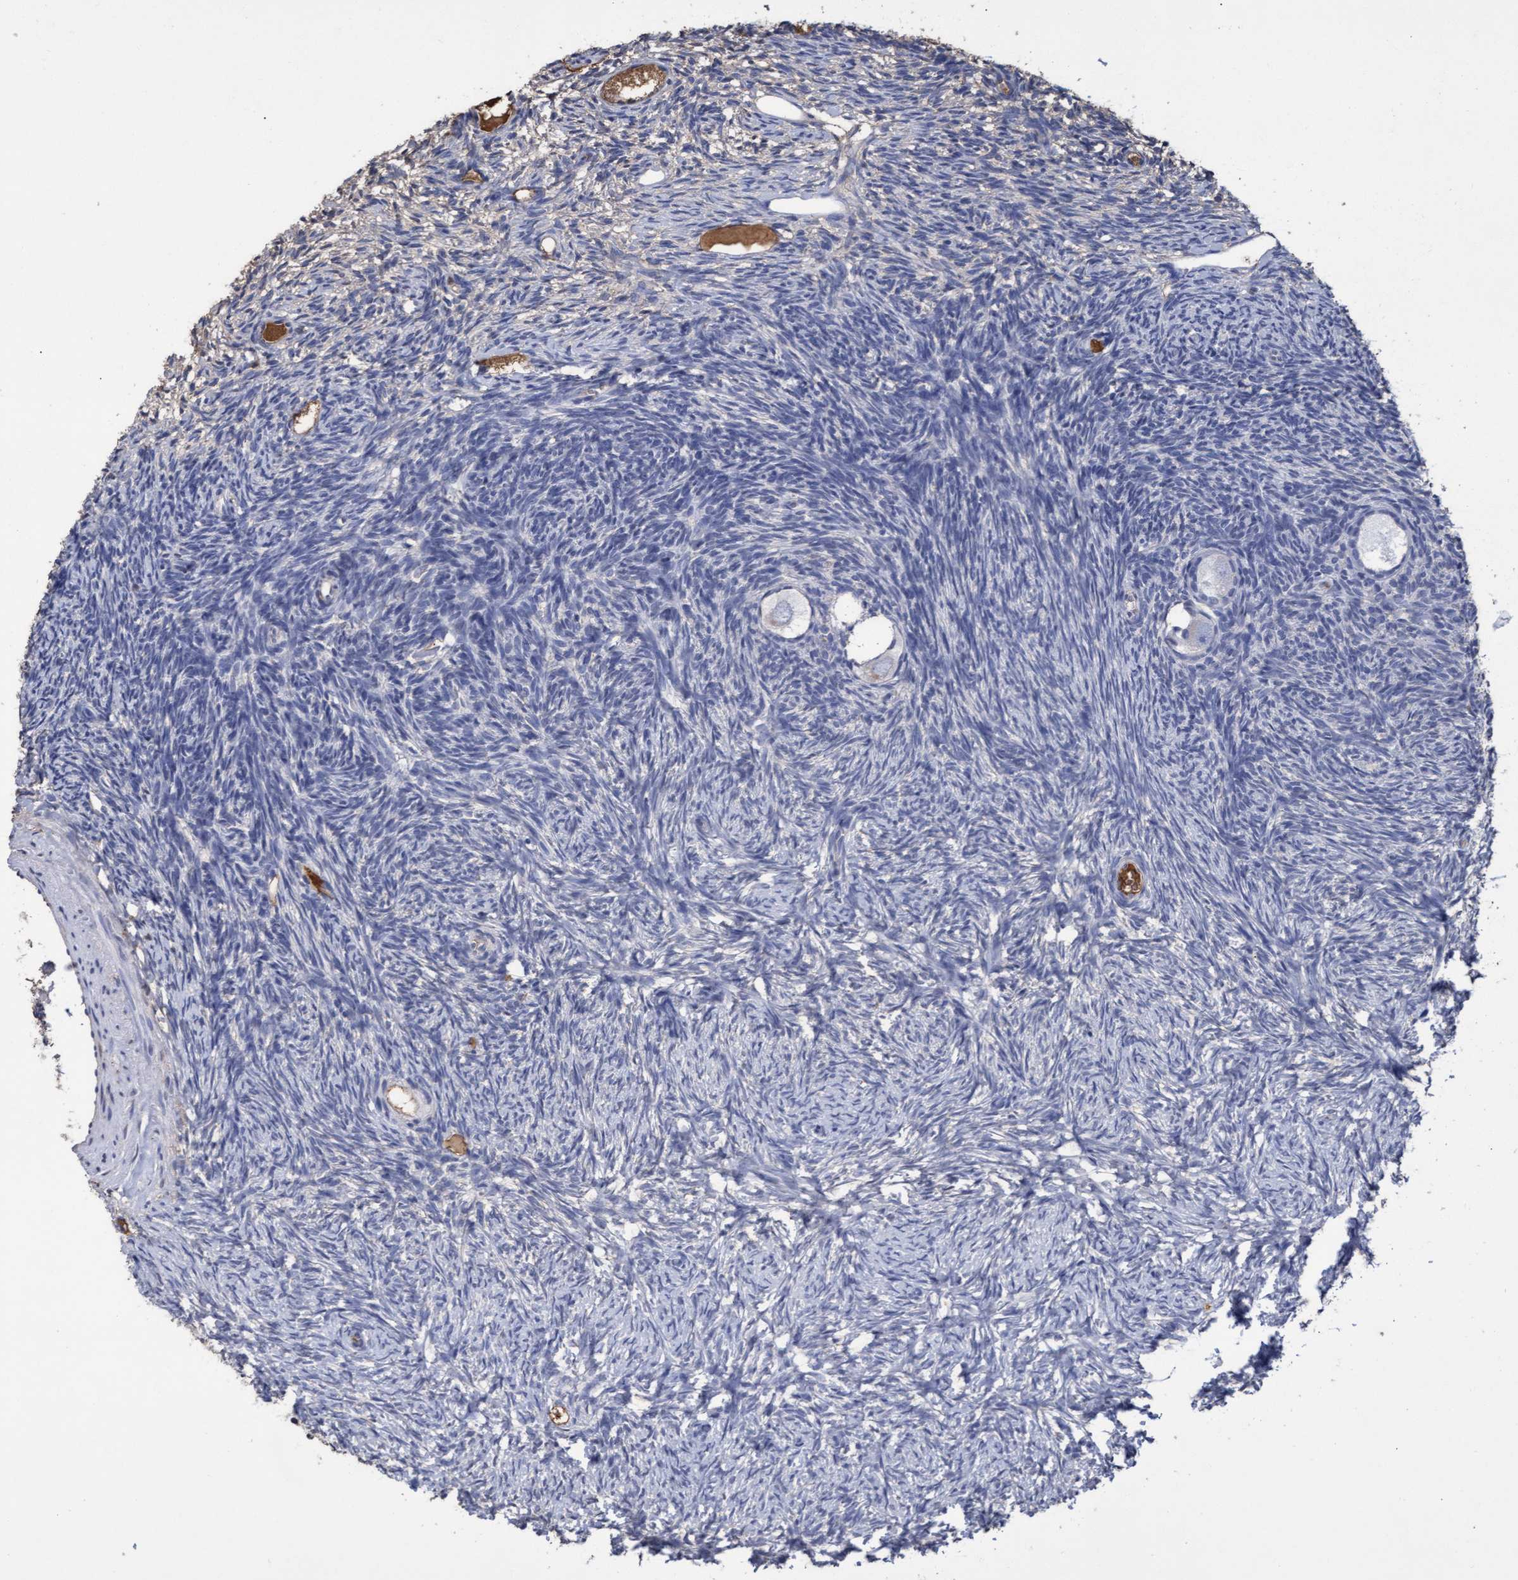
{"staining": {"intensity": "weak", "quantity": "<25%", "location": "cytoplasmic/membranous"}, "tissue": "ovary", "cell_type": "Follicle cells", "image_type": "normal", "snomed": [{"axis": "morphology", "description": "Normal tissue, NOS"}, {"axis": "topography", "description": "Ovary"}], "caption": "DAB immunohistochemical staining of normal human ovary displays no significant staining in follicle cells. (Brightfield microscopy of DAB (3,3'-diaminobenzidine) immunohistochemistry at high magnification).", "gene": "GPR39", "patient": {"sex": "female", "age": 34}}